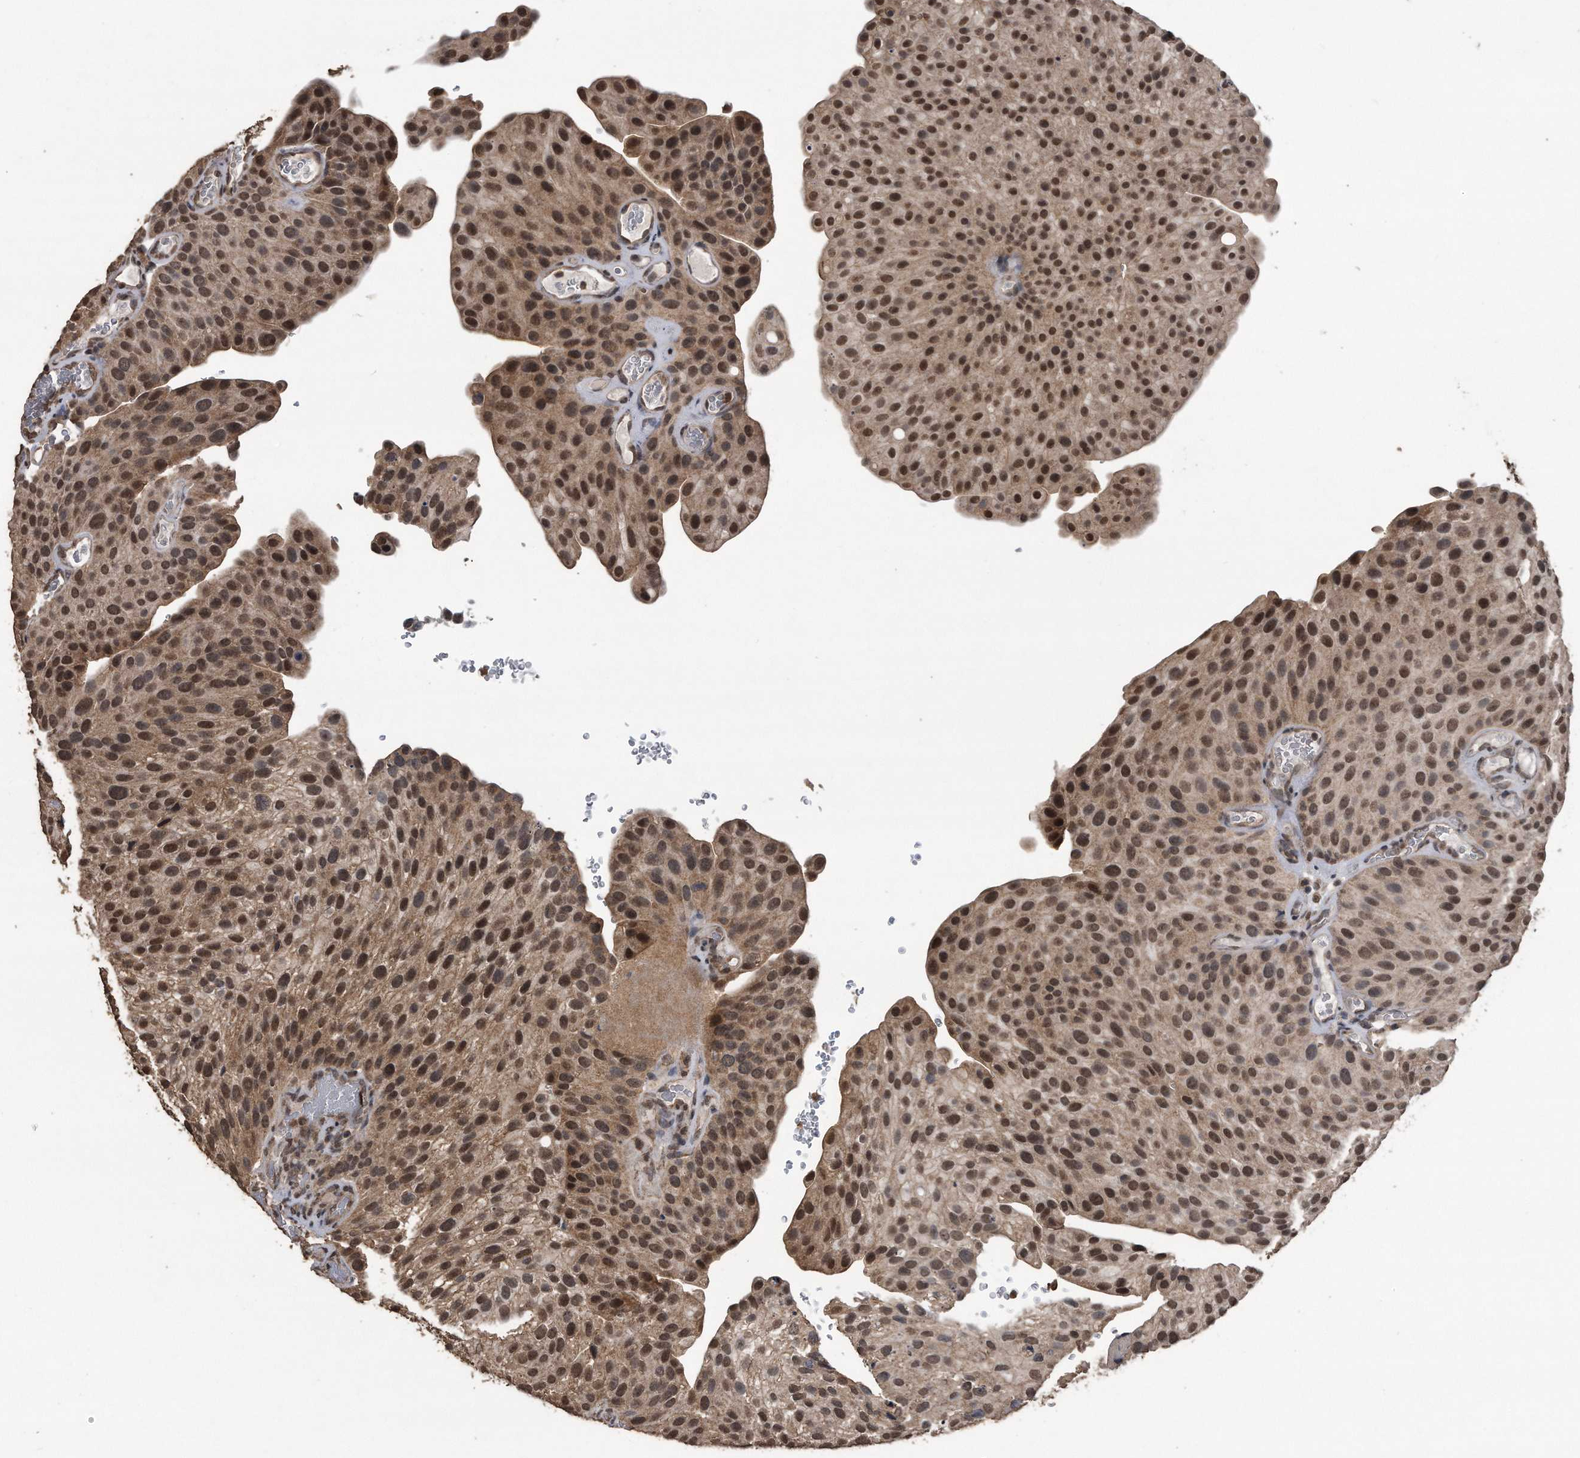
{"staining": {"intensity": "moderate", "quantity": ">75%", "location": "nuclear"}, "tissue": "urothelial cancer", "cell_type": "Tumor cells", "image_type": "cancer", "snomed": [{"axis": "morphology", "description": "Urothelial carcinoma, Low grade"}, {"axis": "topography", "description": "Smooth muscle"}, {"axis": "topography", "description": "Urinary bladder"}], "caption": "Immunohistochemical staining of human urothelial cancer displays medium levels of moderate nuclear protein positivity in approximately >75% of tumor cells.", "gene": "CRYZL1", "patient": {"sex": "male", "age": 60}}